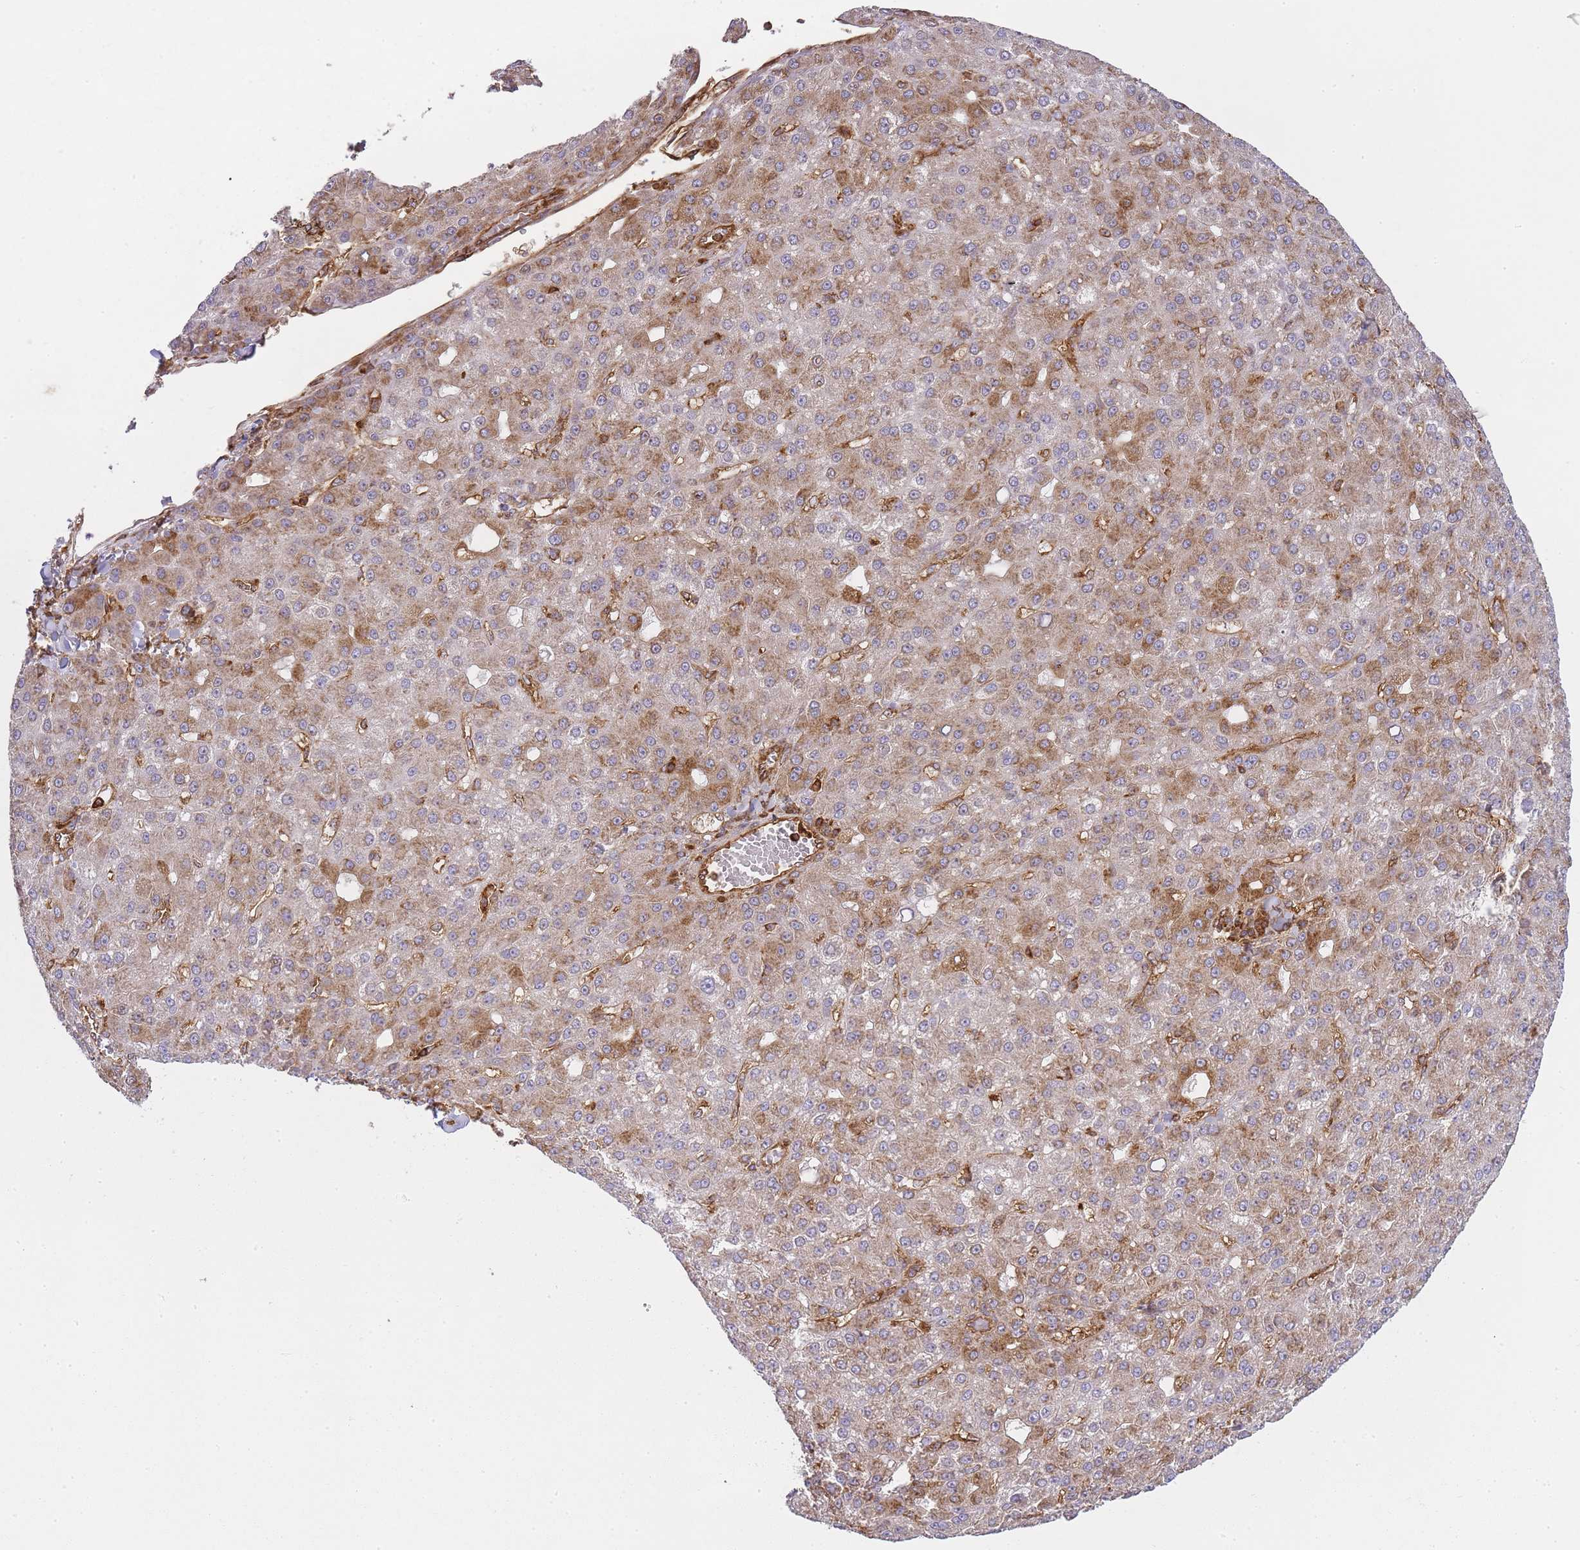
{"staining": {"intensity": "moderate", "quantity": "25%-75%", "location": "cytoplasmic/membranous"}, "tissue": "liver cancer", "cell_type": "Tumor cells", "image_type": "cancer", "snomed": [{"axis": "morphology", "description": "Carcinoma, Hepatocellular, NOS"}, {"axis": "topography", "description": "Liver"}], "caption": "Immunohistochemistry (IHC) histopathology image of human liver cancer (hepatocellular carcinoma) stained for a protein (brown), which exhibits medium levels of moderate cytoplasmic/membranous staining in approximately 25%-75% of tumor cells.", "gene": "MSN", "patient": {"sex": "male", "age": 67}}